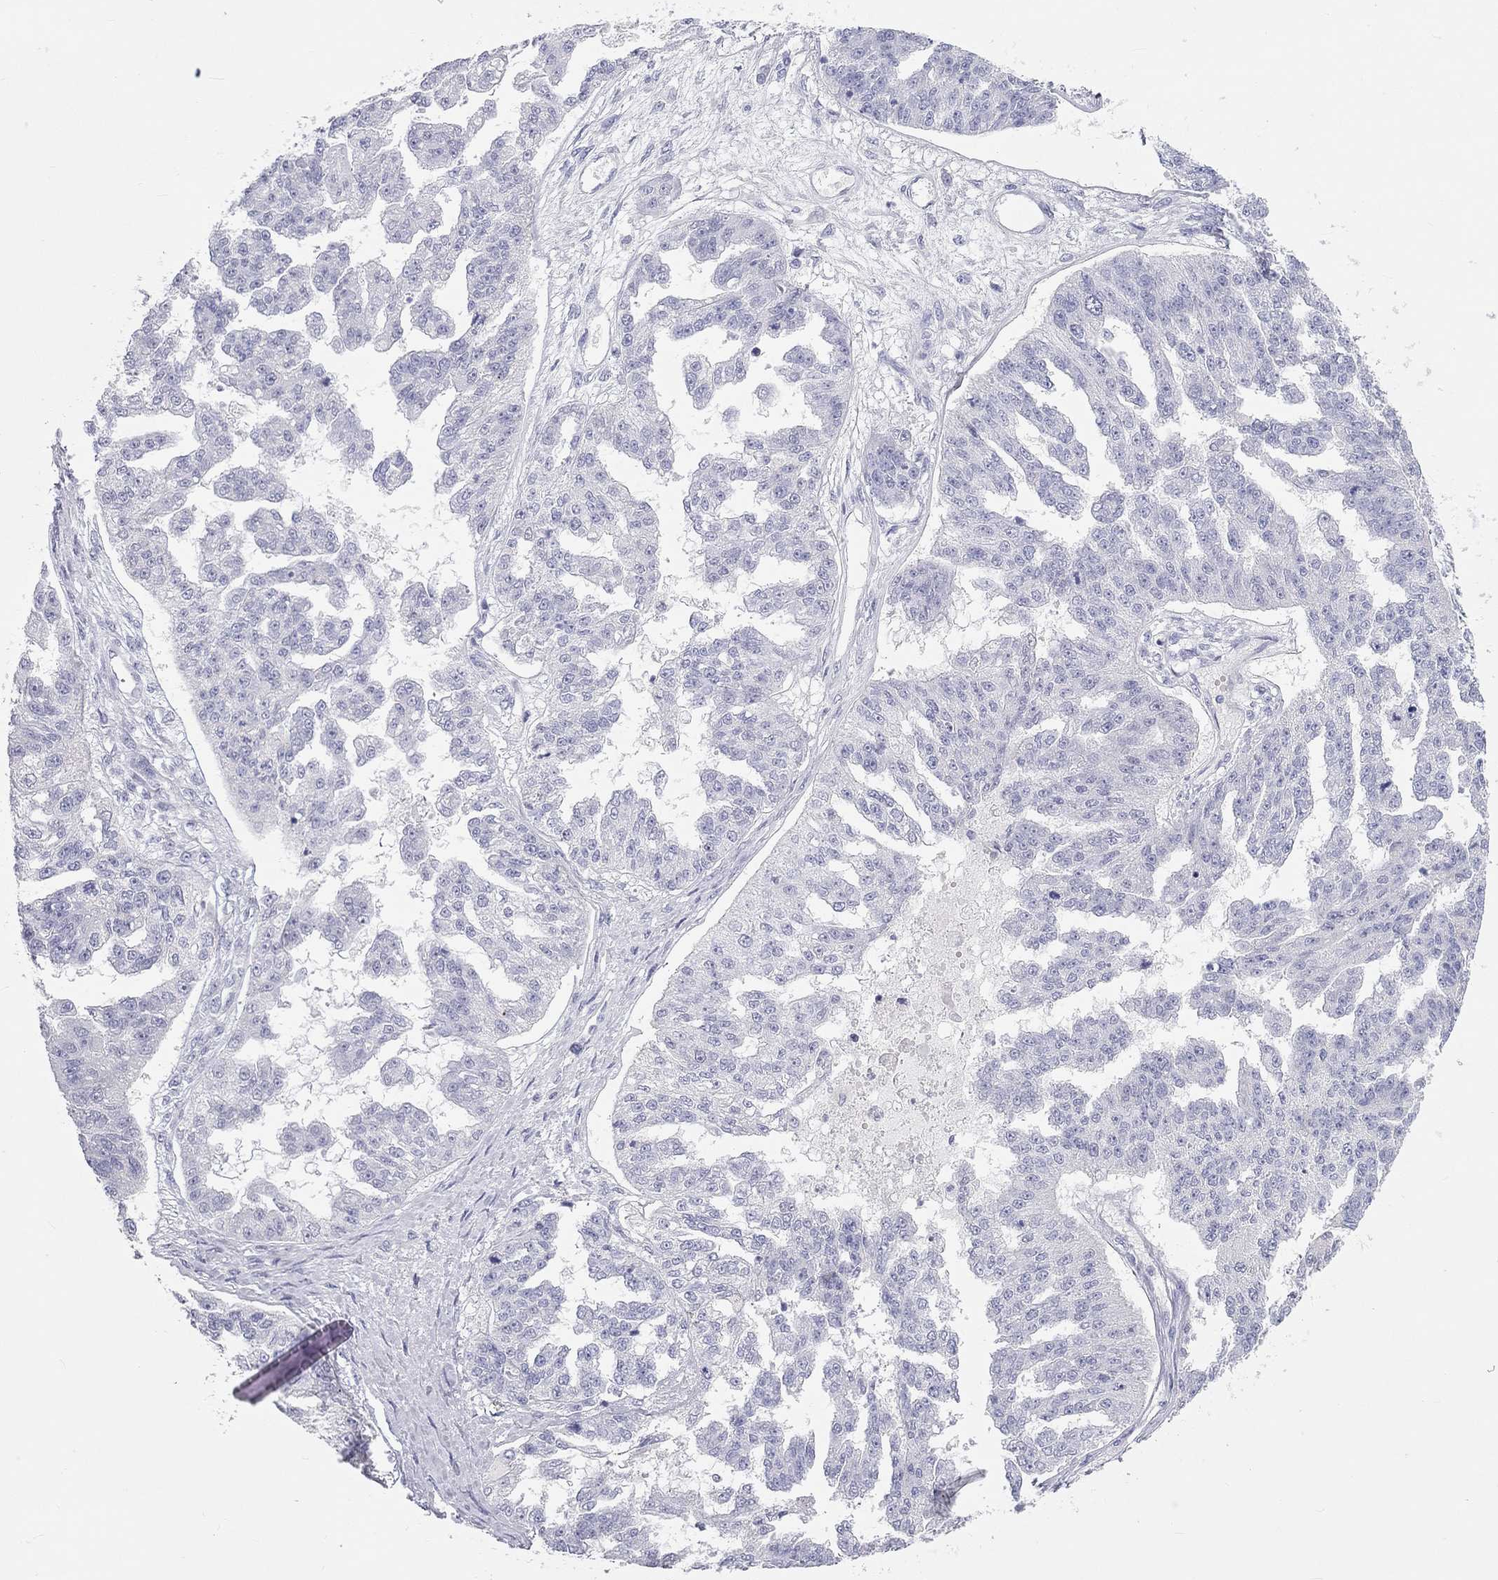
{"staining": {"intensity": "negative", "quantity": "none", "location": "none"}, "tissue": "ovarian cancer", "cell_type": "Tumor cells", "image_type": "cancer", "snomed": [{"axis": "morphology", "description": "Cystadenocarcinoma, serous, NOS"}, {"axis": "topography", "description": "Ovary"}], "caption": "Immunohistochemistry (IHC) image of ovarian cancer (serous cystadenocarcinoma) stained for a protein (brown), which reveals no positivity in tumor cells.", "gene": "PCDHGC5", "patient": {"sex": "female", "age": 58}}